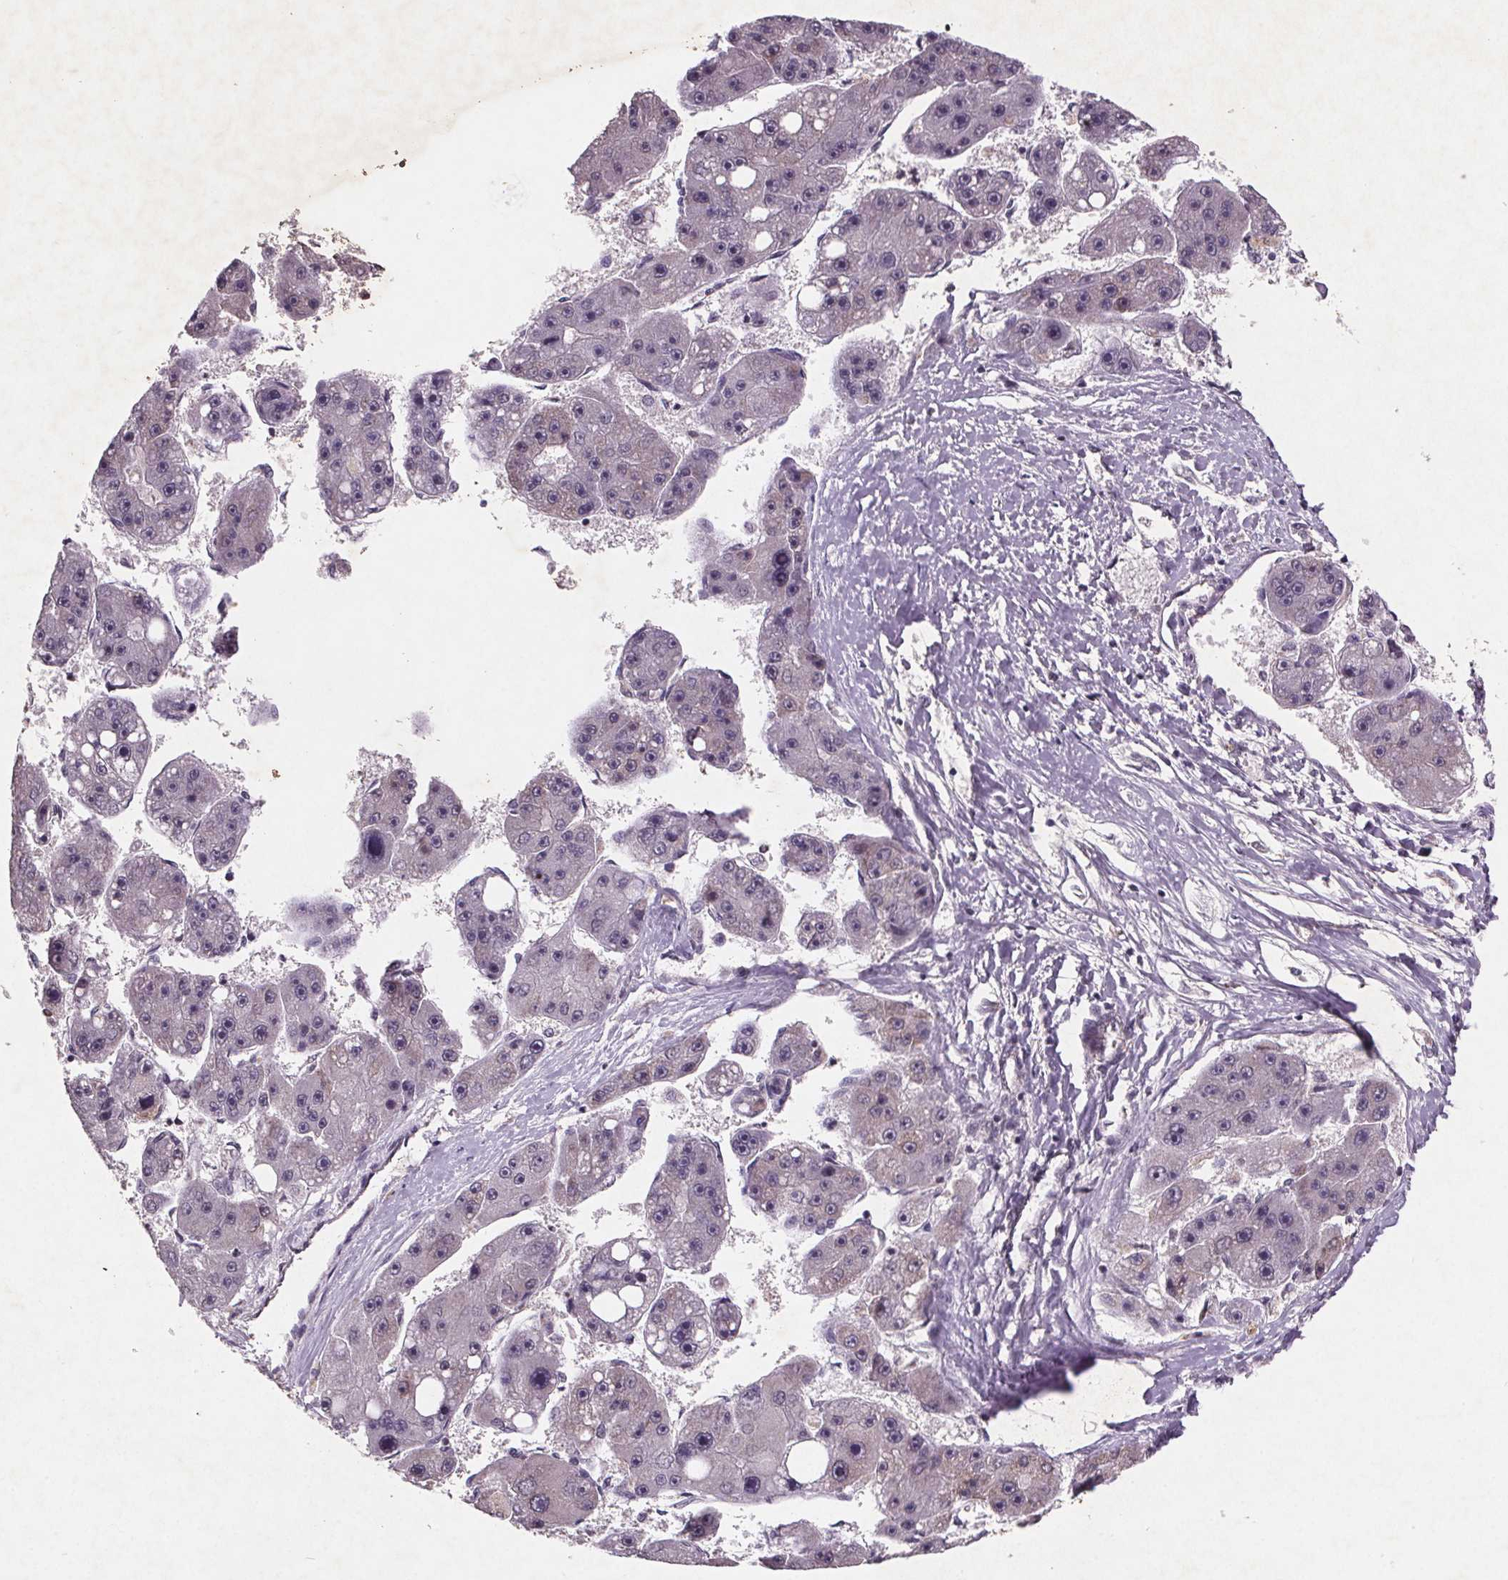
{"staining": {"intensity": "negative", "quantity": "none", "location": "none"}, "tissue": "liver cancer", "cell_type": "Tumor cells", "image_type": "cancer", "snomed": [{"axis": "morphology", "description": "Carcinoma, Hepatocellular, NOS"}, {"axis": "topography", "description": "Liver"}], "caption": "Human hepatocellular carcinoma (liver) stained for a protein using immunohistochemistry (IHC) exhibits no staining in tumor cells.", "gene": "STRN3", "patient": {"sex": "female", "age": 61}}